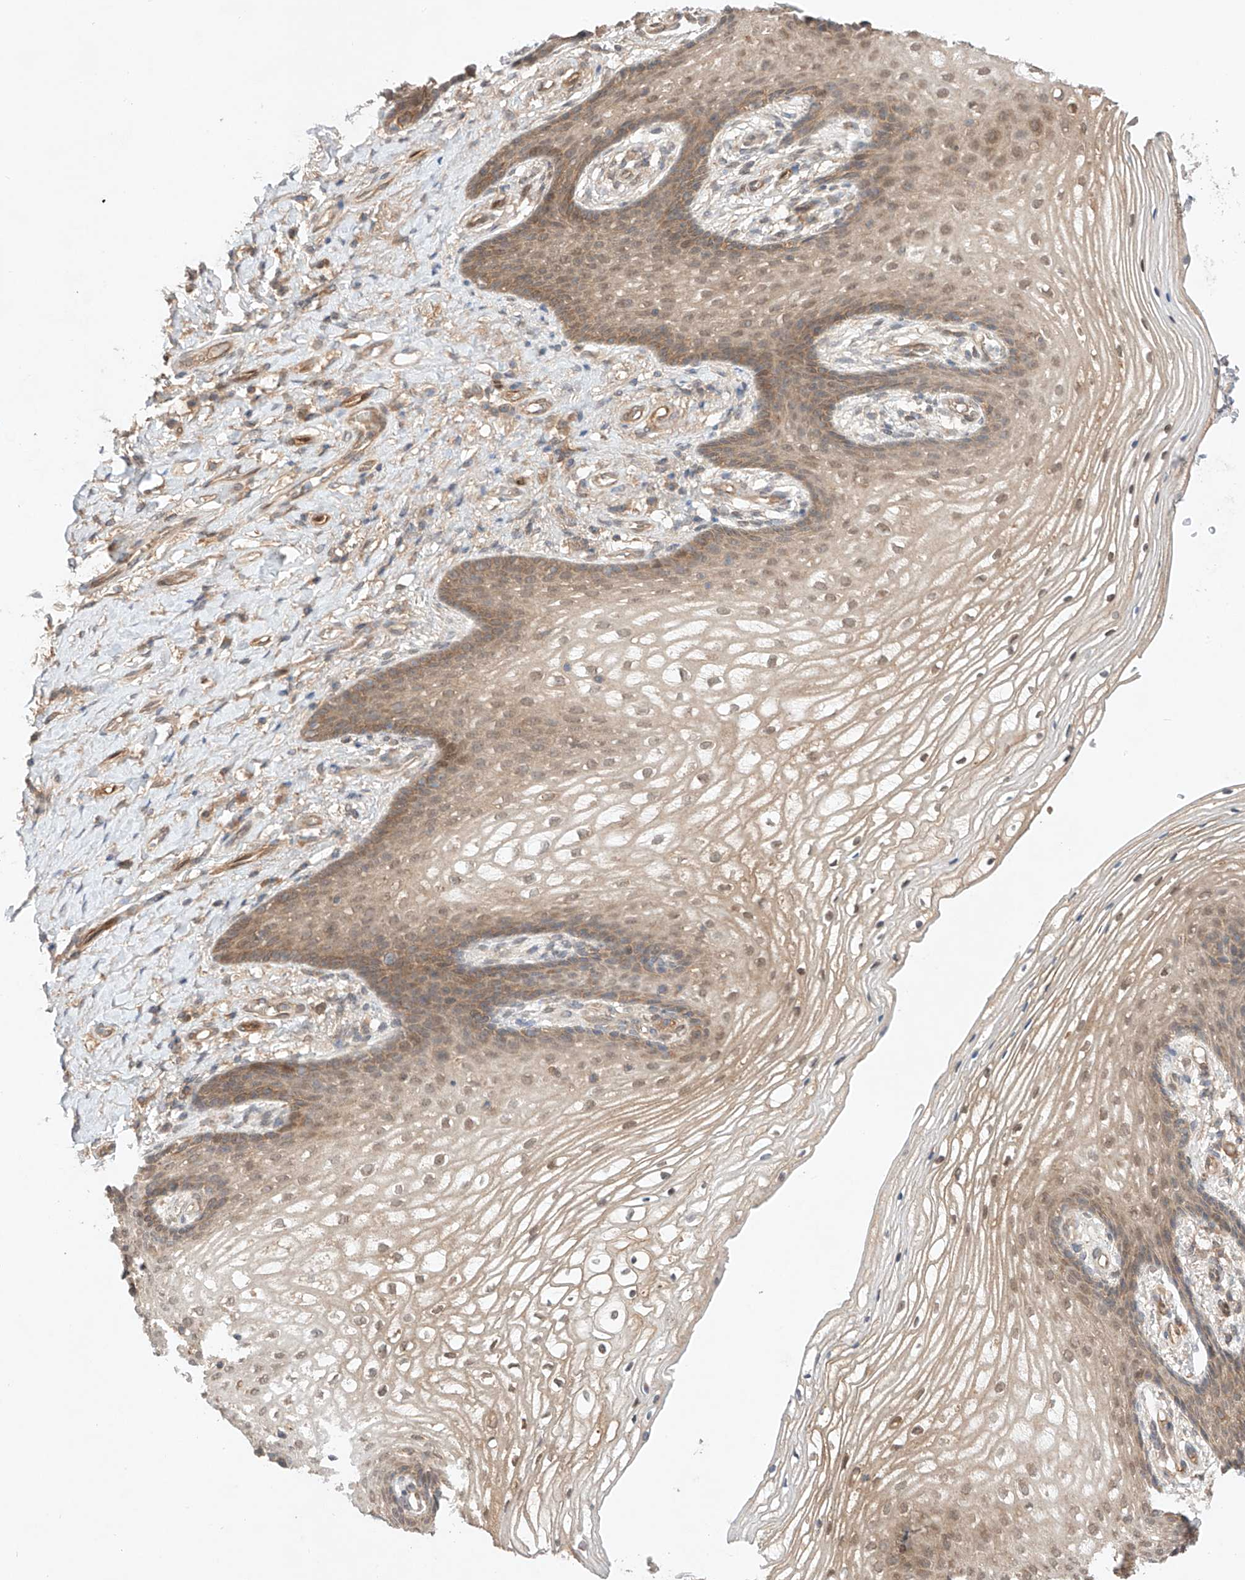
{"staining": {"intensity": "moderate", "quantity": "25%-75%", "location": "cytoplasmic/membranous,nuclear"}, "tissue": "vagina", "cell_type": "Squamous epithelial cells", "image_type": "normal", "snomed": [{"axis": "morphology", "description": "Normal tissue, NOS"}, {"axis": "topography", "description": "Vagina"}], "caption": "Squamous epithelial cells exhibit moderate cytoplasmic/membranous,nuclear positivity in approximately 25%-75% of cells in normal vagina. The protein of interest is stained brown, and the nuclei are stained in blue (DAB (3,3'-diaminobenzidine) IHC with brightfield microscopy, high magnification).", "gene": "ZNF124", "patient": {"sex": "female", "age": 60}}